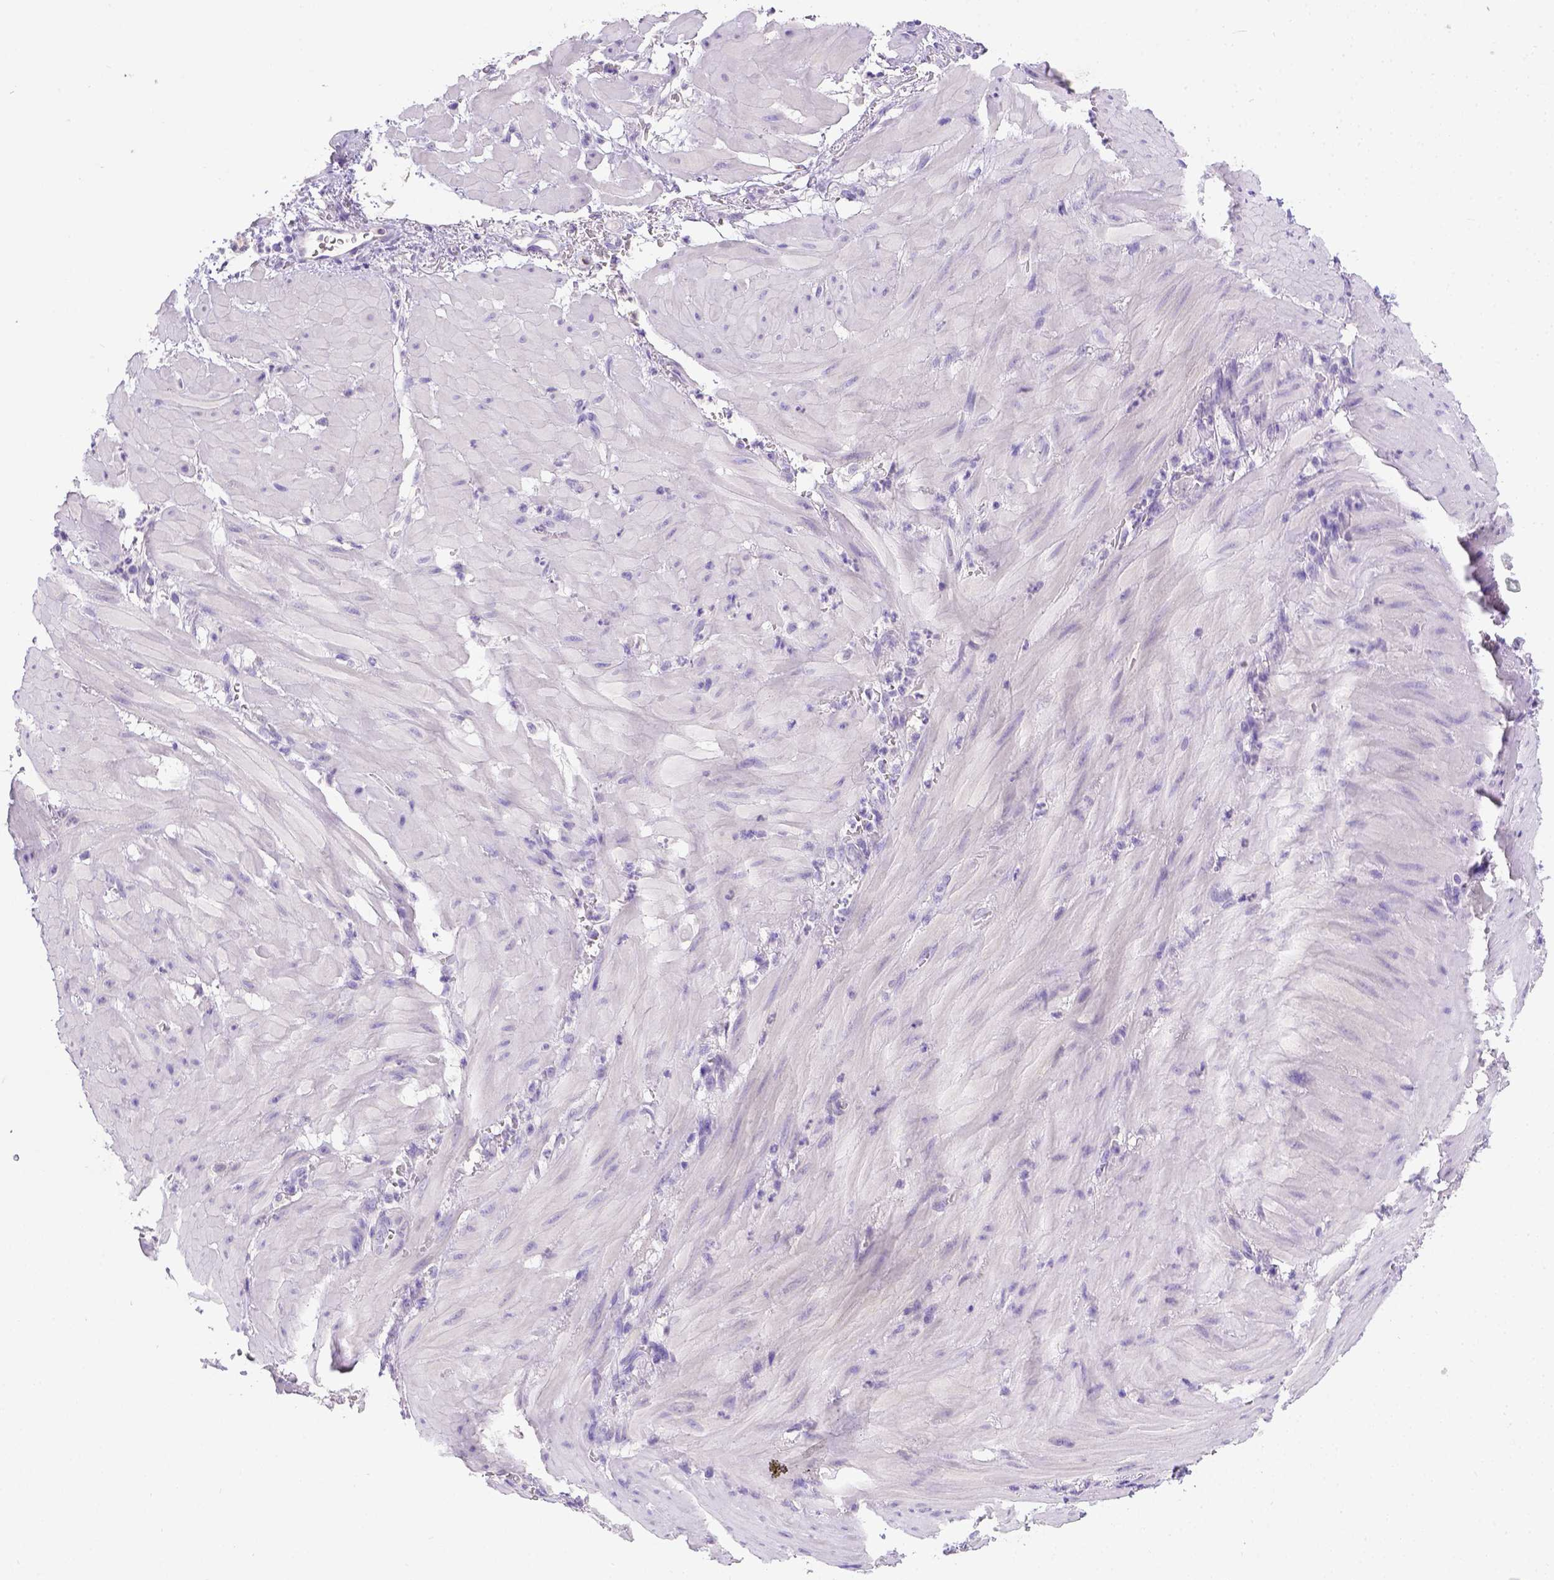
{"staining": {"intensity": "negative", "quantity": "none", "location": "none"}, "tissue": "stomach cancer", "cell_type": "Tumor cells", "image_type": "cancer", "snomed": [{"axis": "morphology", "description": "Normal tissue, NOS"}, {"axis": "morphology", "description": "Adenocarcinoma, NOS"}, {"axis": "topography", "description": "Esophagus"}, {"axis": "topography", "description": "Stomach, upper"}], "caption": "Tumor cells show no significant staining in stomach cancer. Brightfield microscopy of IHC stained with DAB (brown) and hematoxylin (blue), captured at high magnification.", "gene": "B3GAT1", "patient": {"sex": "male", "age": 74}}